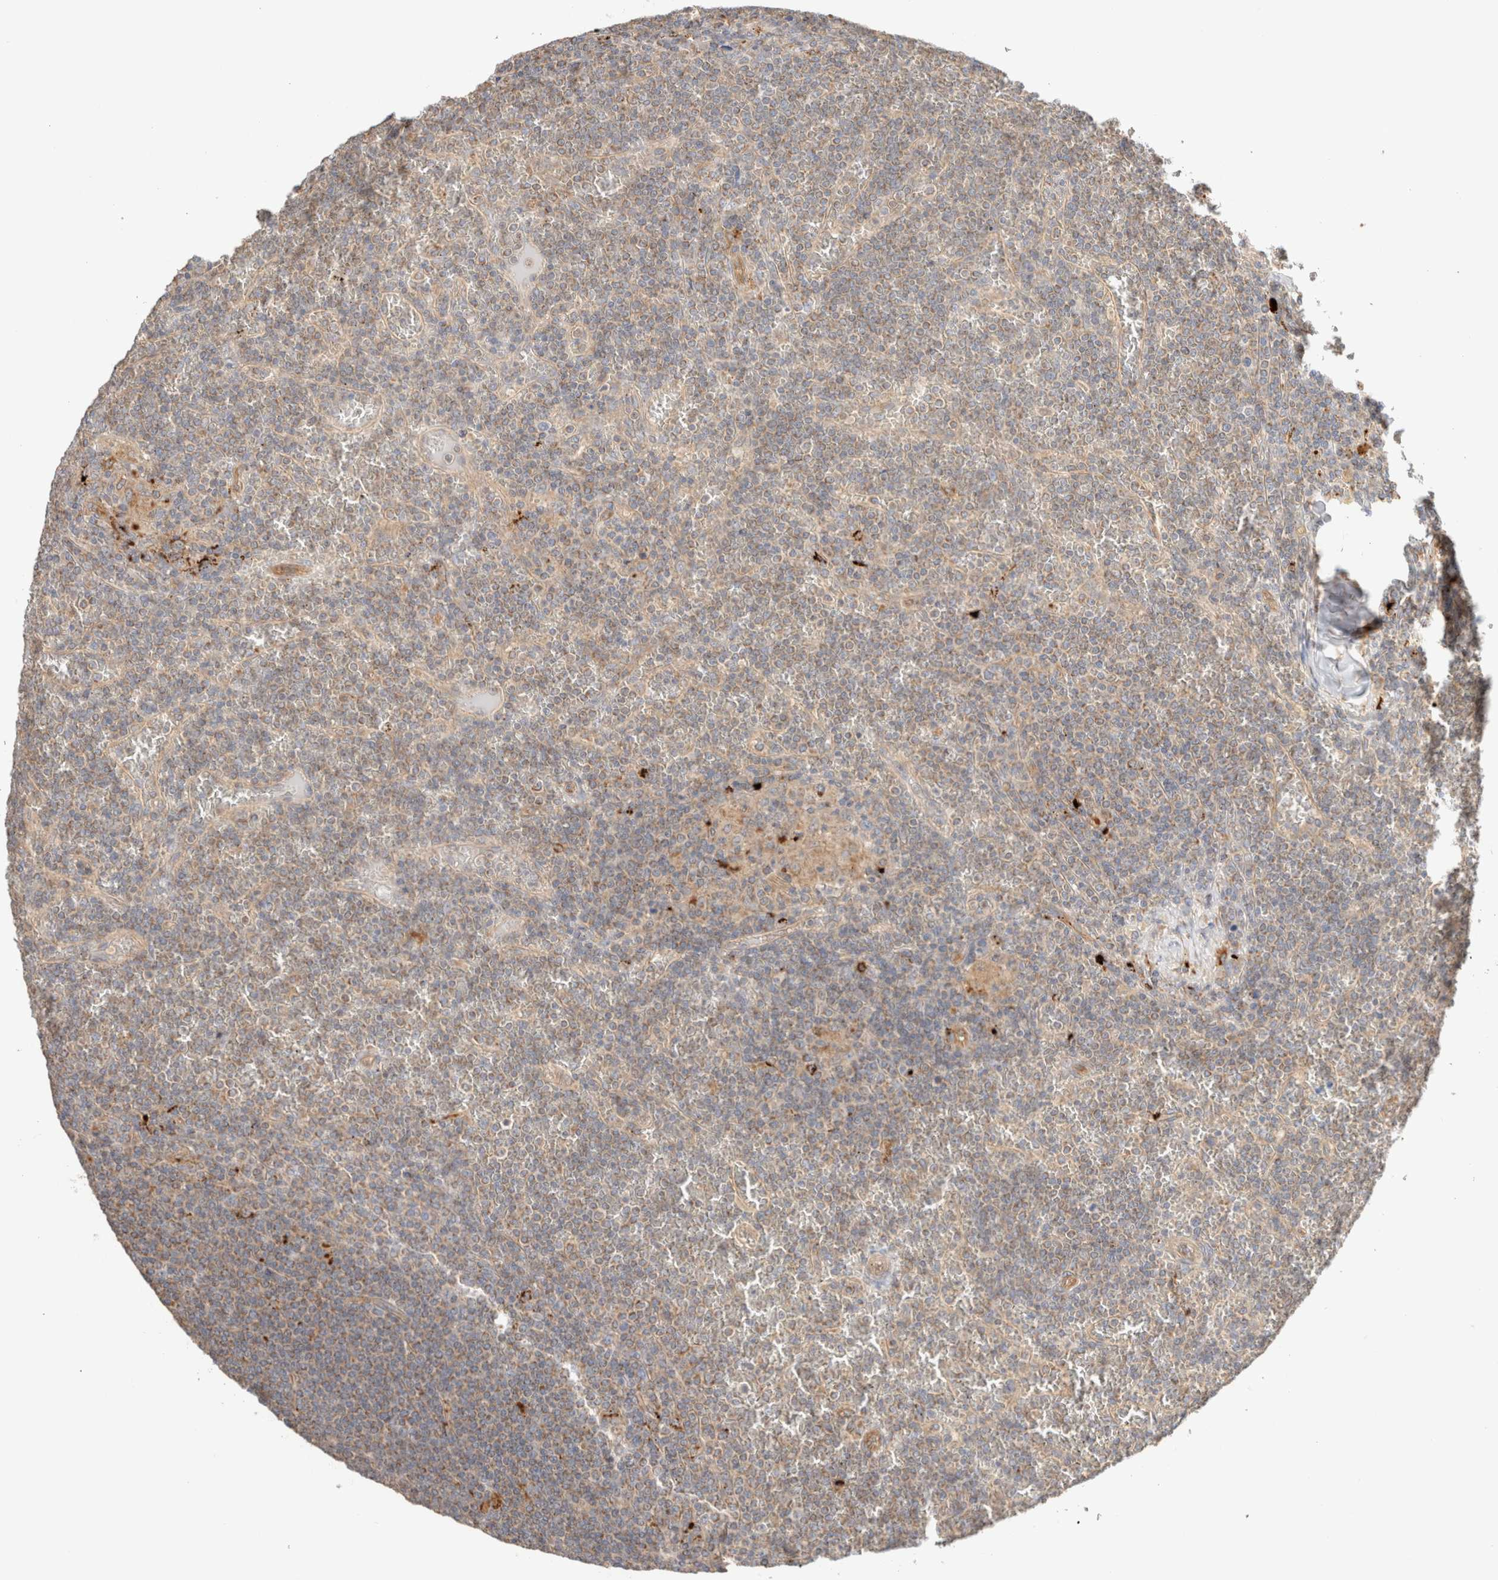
{"staining": {"intensity": "weak", "quantity": "25%-75%", "location": "cytoplasmic/membranous"}, "tissue": "lymphoma", "cell_type": "Tumor cells", "image_type": "cancer", "snomed": [{"axis": "morphology", "description": "Malignant lymphoma, non-Hodgkin's type, Low grade"}, {"axis": "topography", "description": "Spleen"}], "caption": "Immunohistochemistry (IHC) of low-grade malignant lymphoma, non-Hodgkin's type displays low levels of weak cytoplasmic/membranous staining in approximately 25%-75% of tumor cells. (brown staining indicates protein expression, while blue staining denotes nuclei).", "gene": "B3GNTL1", "patient": {"sex": "female", "age": 19}}